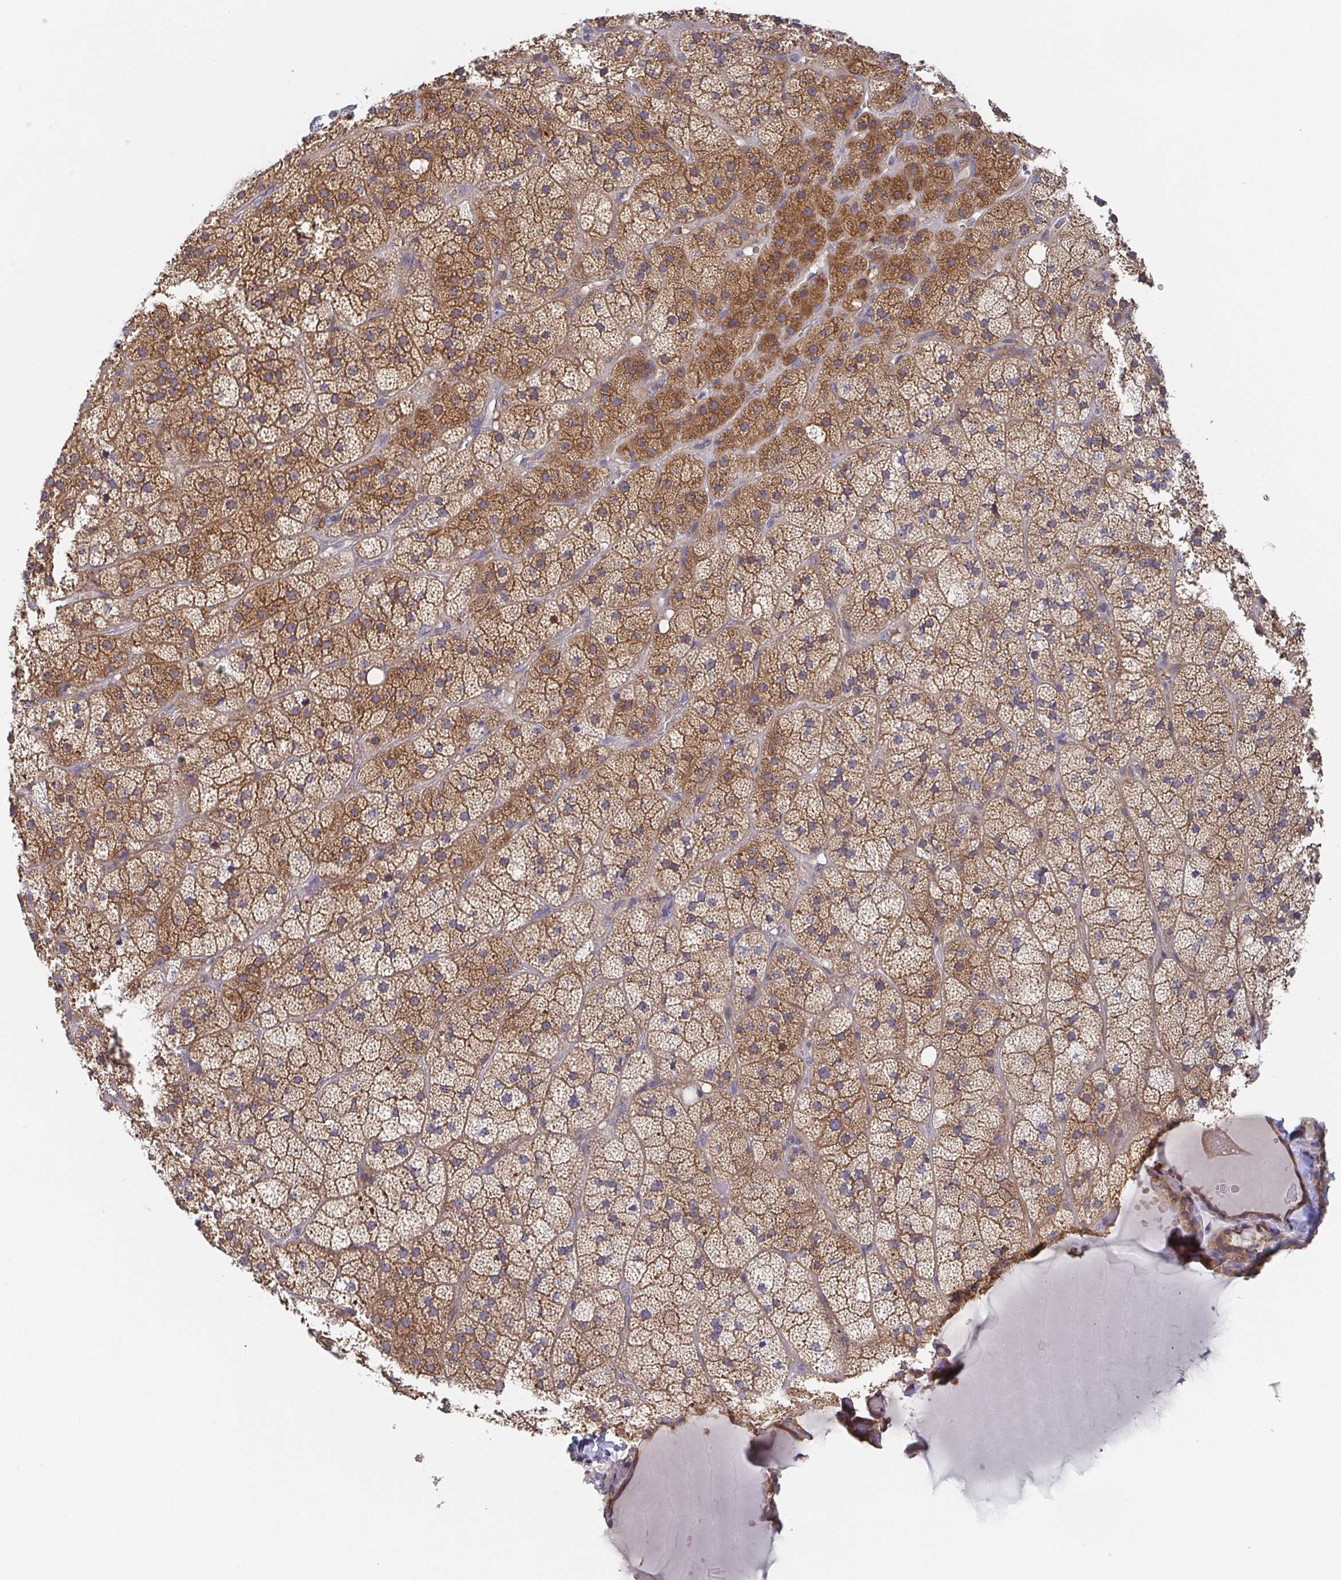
{"staining": {"intensity": "moderate", "quantity": ">75%", "location": "cytoplasmic/membranous"}, "tissue": "adrenal gland", "cell_type": "Glandular cells", "image_type": "normal", "snomed": [{"axis": "morphology", "description": "Normal tissue, NOS"}, {"axis": "topography", "description": "Adrenal gland"}], "caption": "Protein expression analysis of benign human adrenal gland reveals moderate cytoplasmic/membranous staining in approximately >75% of glandular cells. (DAB (3,3'-diaminobenzidine) = brown stain, brightfield microscopy at high magnification).", "gene": "TUFT1", "patient": {"sex": "male", "age": 57}}